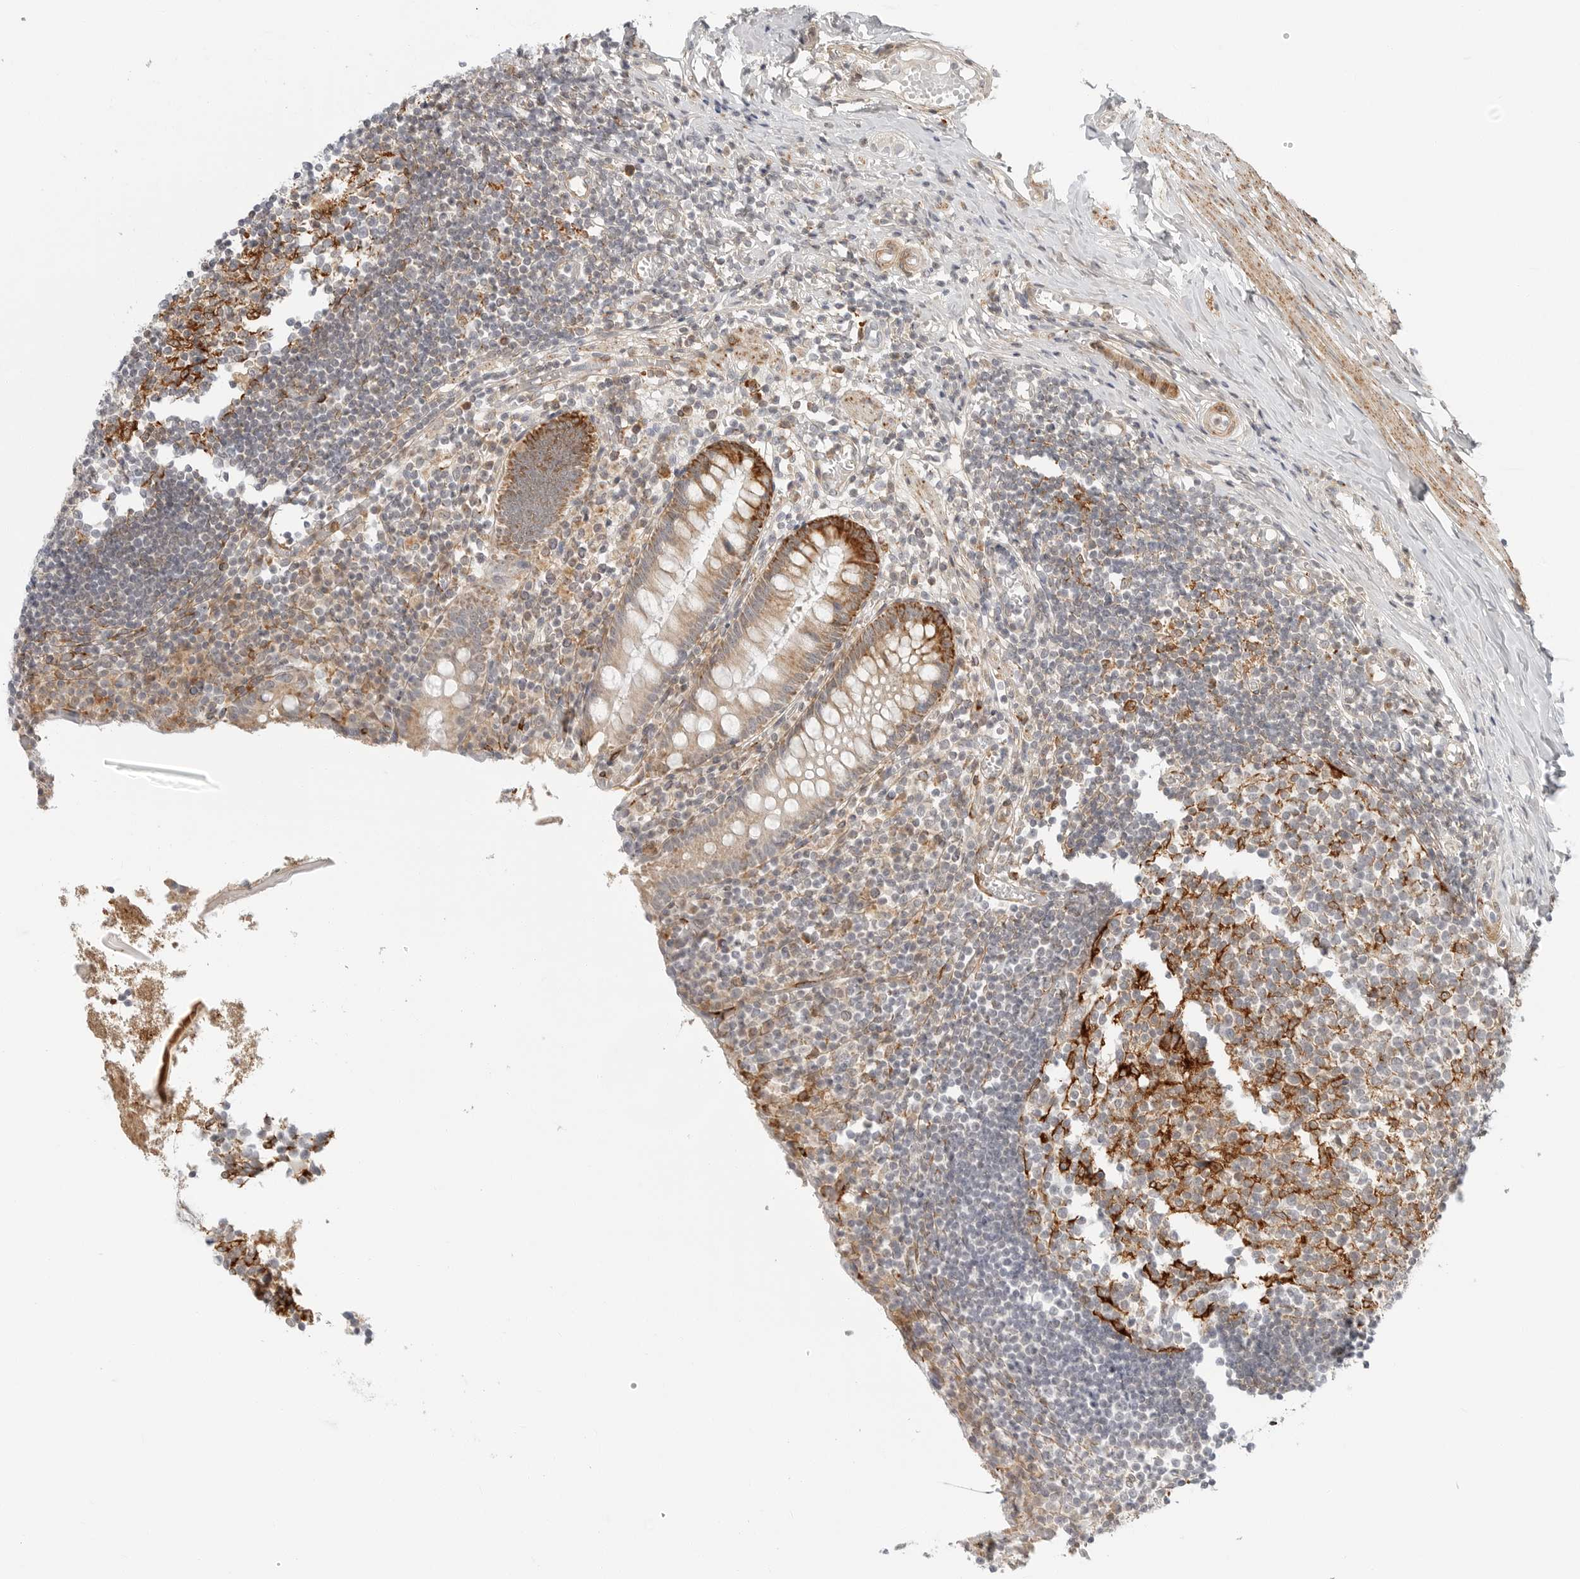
{"staining": {"intensity": "strong", "quantity": "<25%", "location": "cytoplasmic/membranous"}, "tissue": "appendix", "cell_type": "Glandular cells", "image_type": "normal", "snomed": [{"axis": "morphology", "description": "Normal tissue, NOS"}, {"axis": "topography", "description": "Appendix"}], "caption": "Normal appendix demonstrates strong cytoplasmic/membranous staining in about <25% of glandular cells, visualized by immunohistochemistry. The protein is shown in brown color, while the nuclei are stained blue.", "gene": "C1QTNF1", "patient": {"sex": "female", "age": 17}}